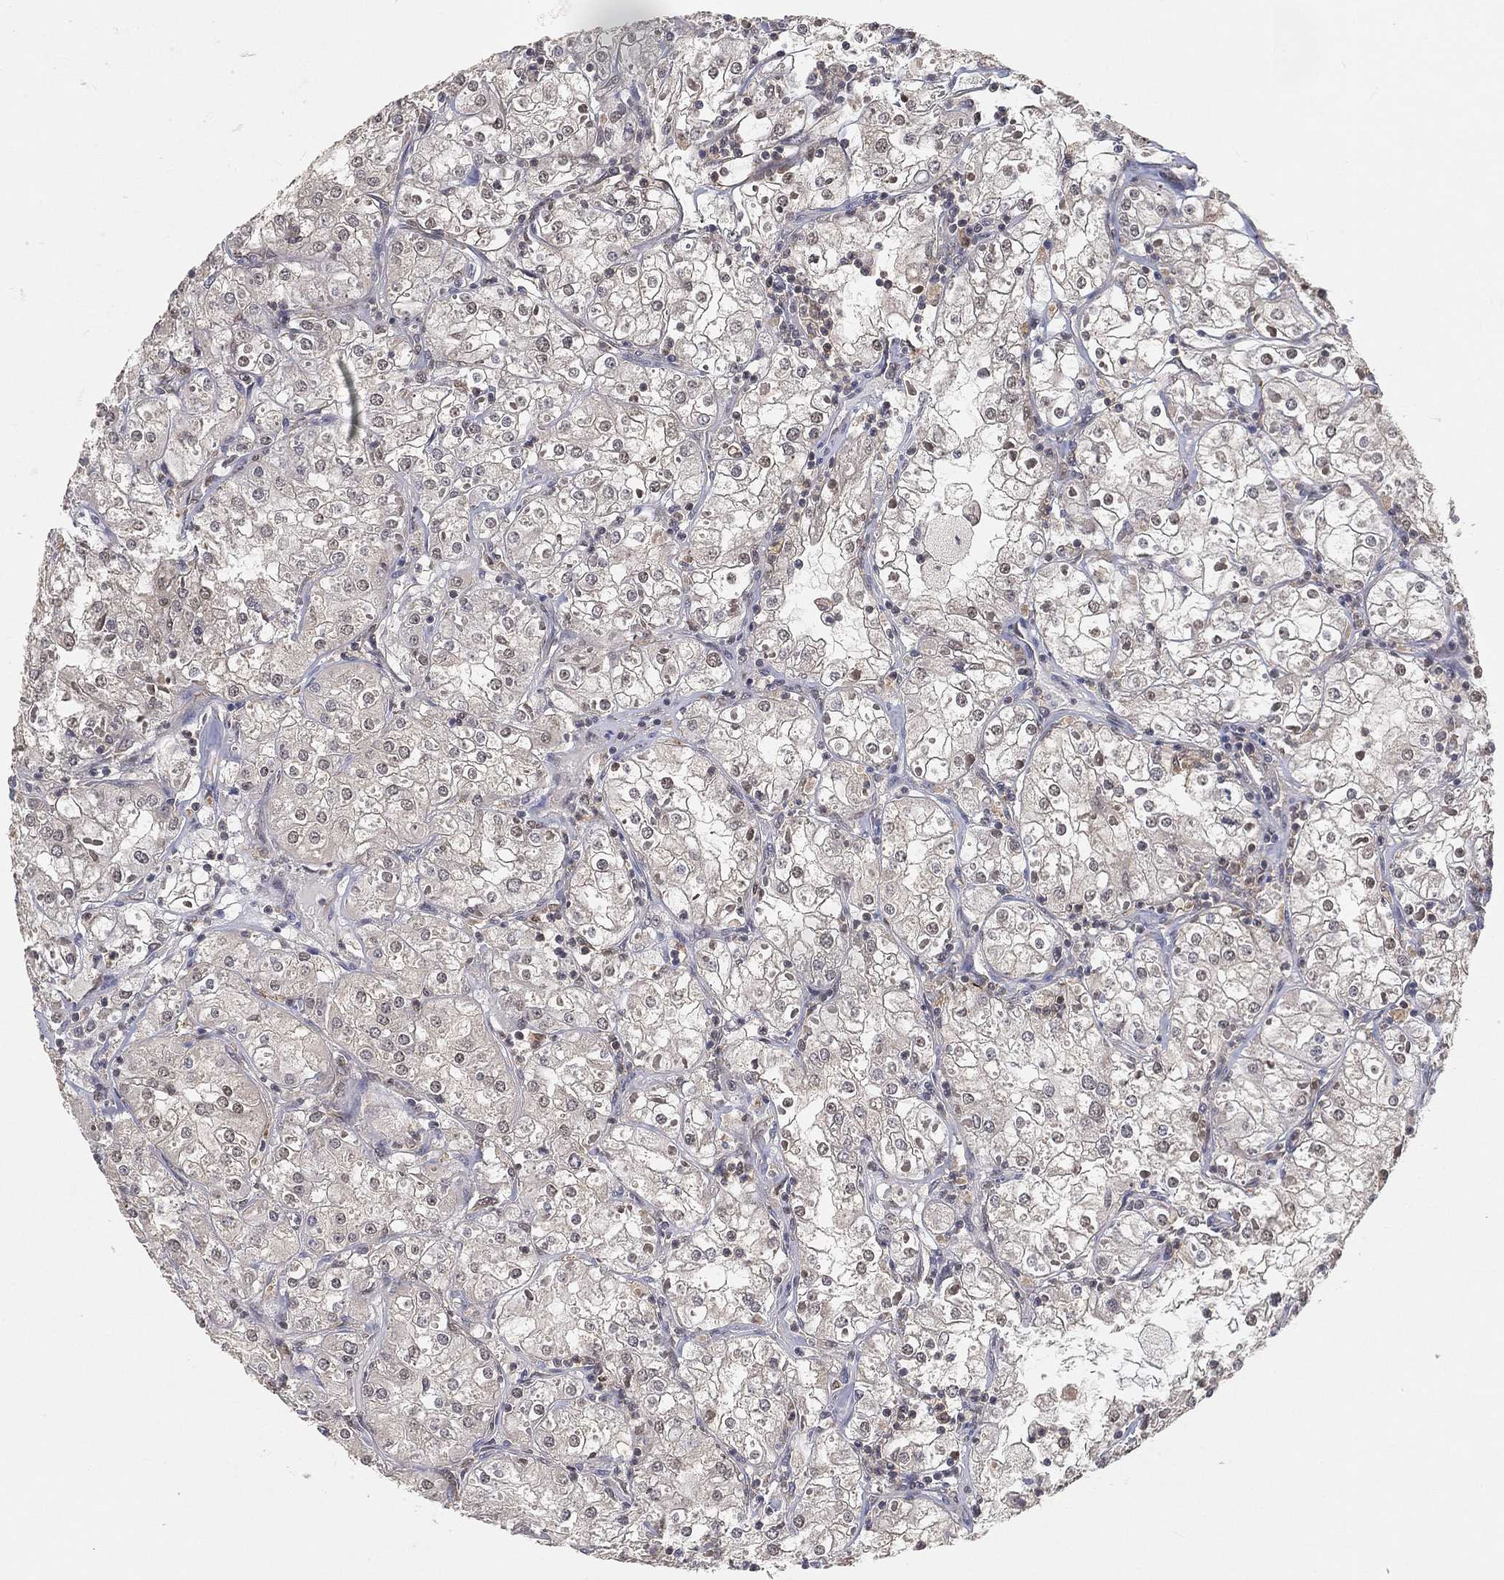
{"staining": {"intensity": "weak", "quantity": "<25%", "location": "cytoplasmic/membranous"}, "tissue": "renal cancer", "cell_type": "Tumor cells", "image_type": "cancer", "snomed": [{"axis": "morphology", "description": "Adenocarcinoma, NOS"}, {"axis": "topography", "description": "Kidney"}], "caption": "Tumor cells show no significant staining in adenocarcinoma (renal).", "gene": "MAPK1", "patient": {"sex": "male", "age": 77}}